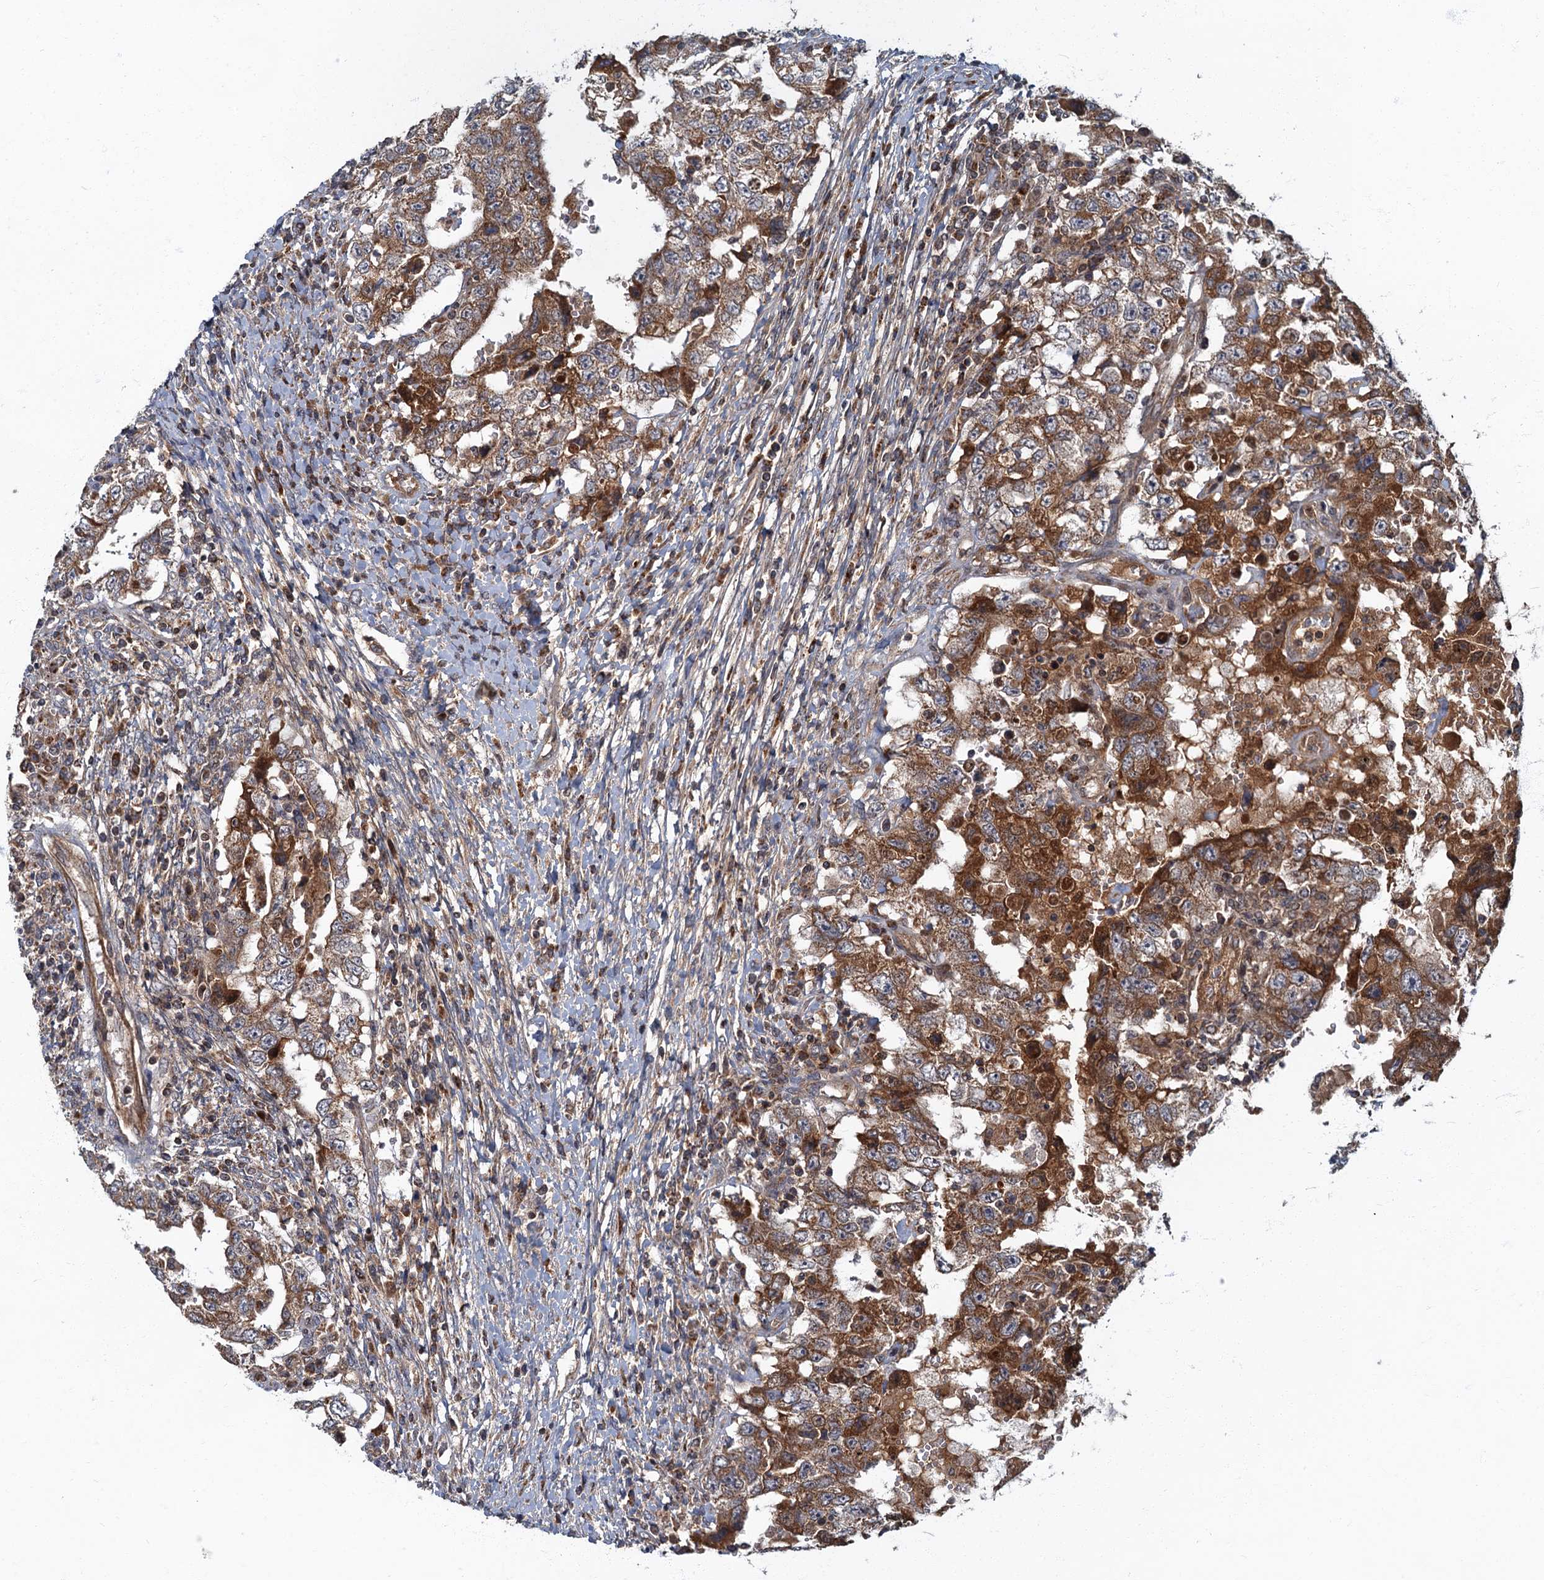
{"staining": {"intensity": "strong", "quantity": ">75%", "location": "cytoplasmic/membranous"}, "tissue": "testis cancer", "cell_type": "Tumor cells", "image_type": "cancer", "snomed": [{"axis": "morphology", "description": "Carcinoma, Embryonal, NOS"}, {"axis": "topography", "description": "Testis"}], "caption": "Testis embryonal carcinoma tissue demonstrates strong cytoplasmic/membranous staining in approximately >75% of tumor cells, visualized by immunohistochemistry.", "gene": "SLC11A2", "patient": {"sex": "male", "age": 26}}